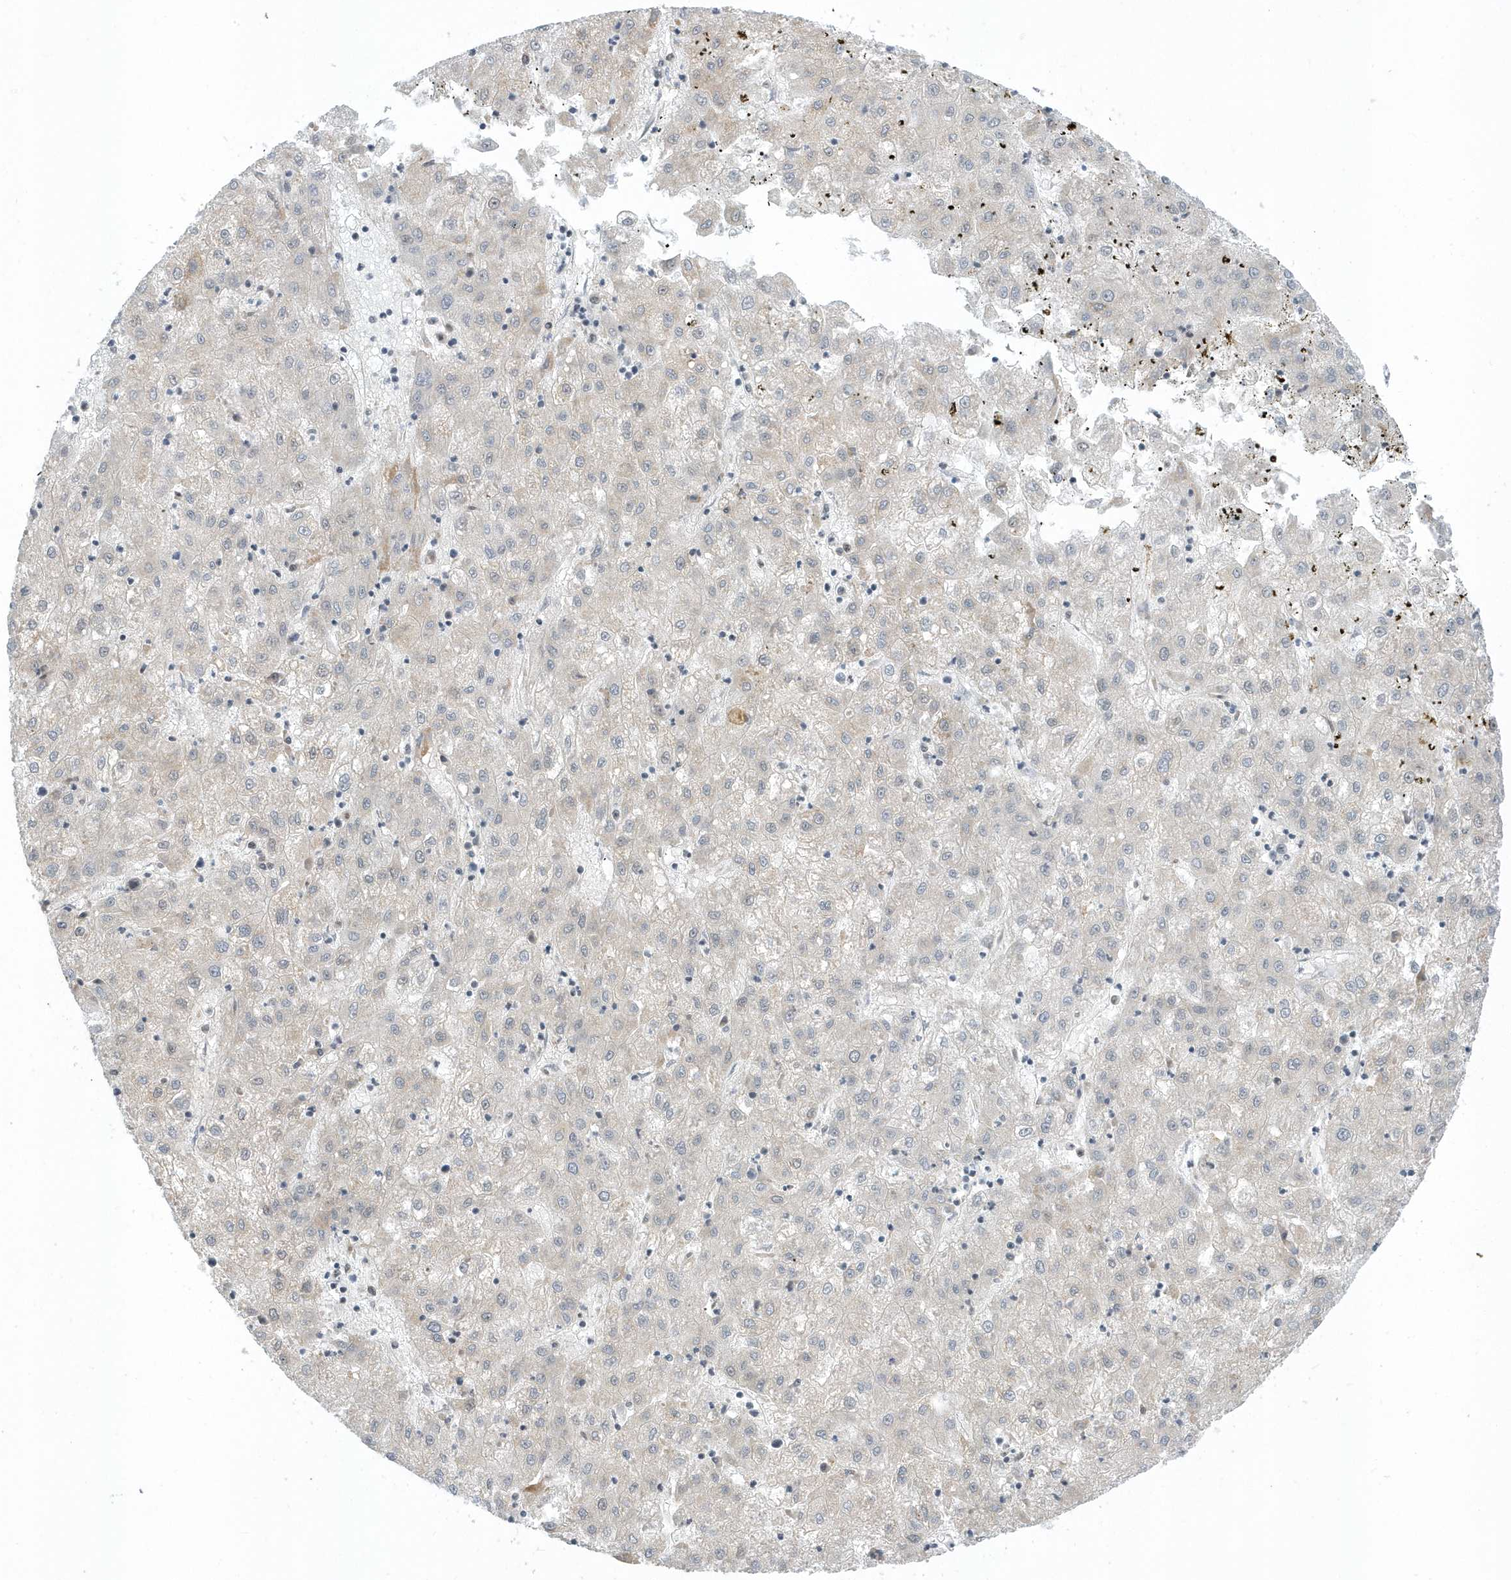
{"staining": {"intensity": "negative", "quantity": "none", "location": "none"}, "tissue": "liver cancer", "cell_type": "Tumor cells", "image_type": "cancer", "snomed": [{"axis": "morphology", "description": "Carcinoma, Hepatocellular, NOS"}, {"axis": "topography", "description": "Liver"}], "caption": "Immunohistochemistry histopathology image of neoplastic tissue: human hepatocellular carcinoma (liver) stained with DAB reveals no significant protein positivity in tumor cells.", "gene": "ZNF740", "patient": {"sex": "male", "age": 72}}